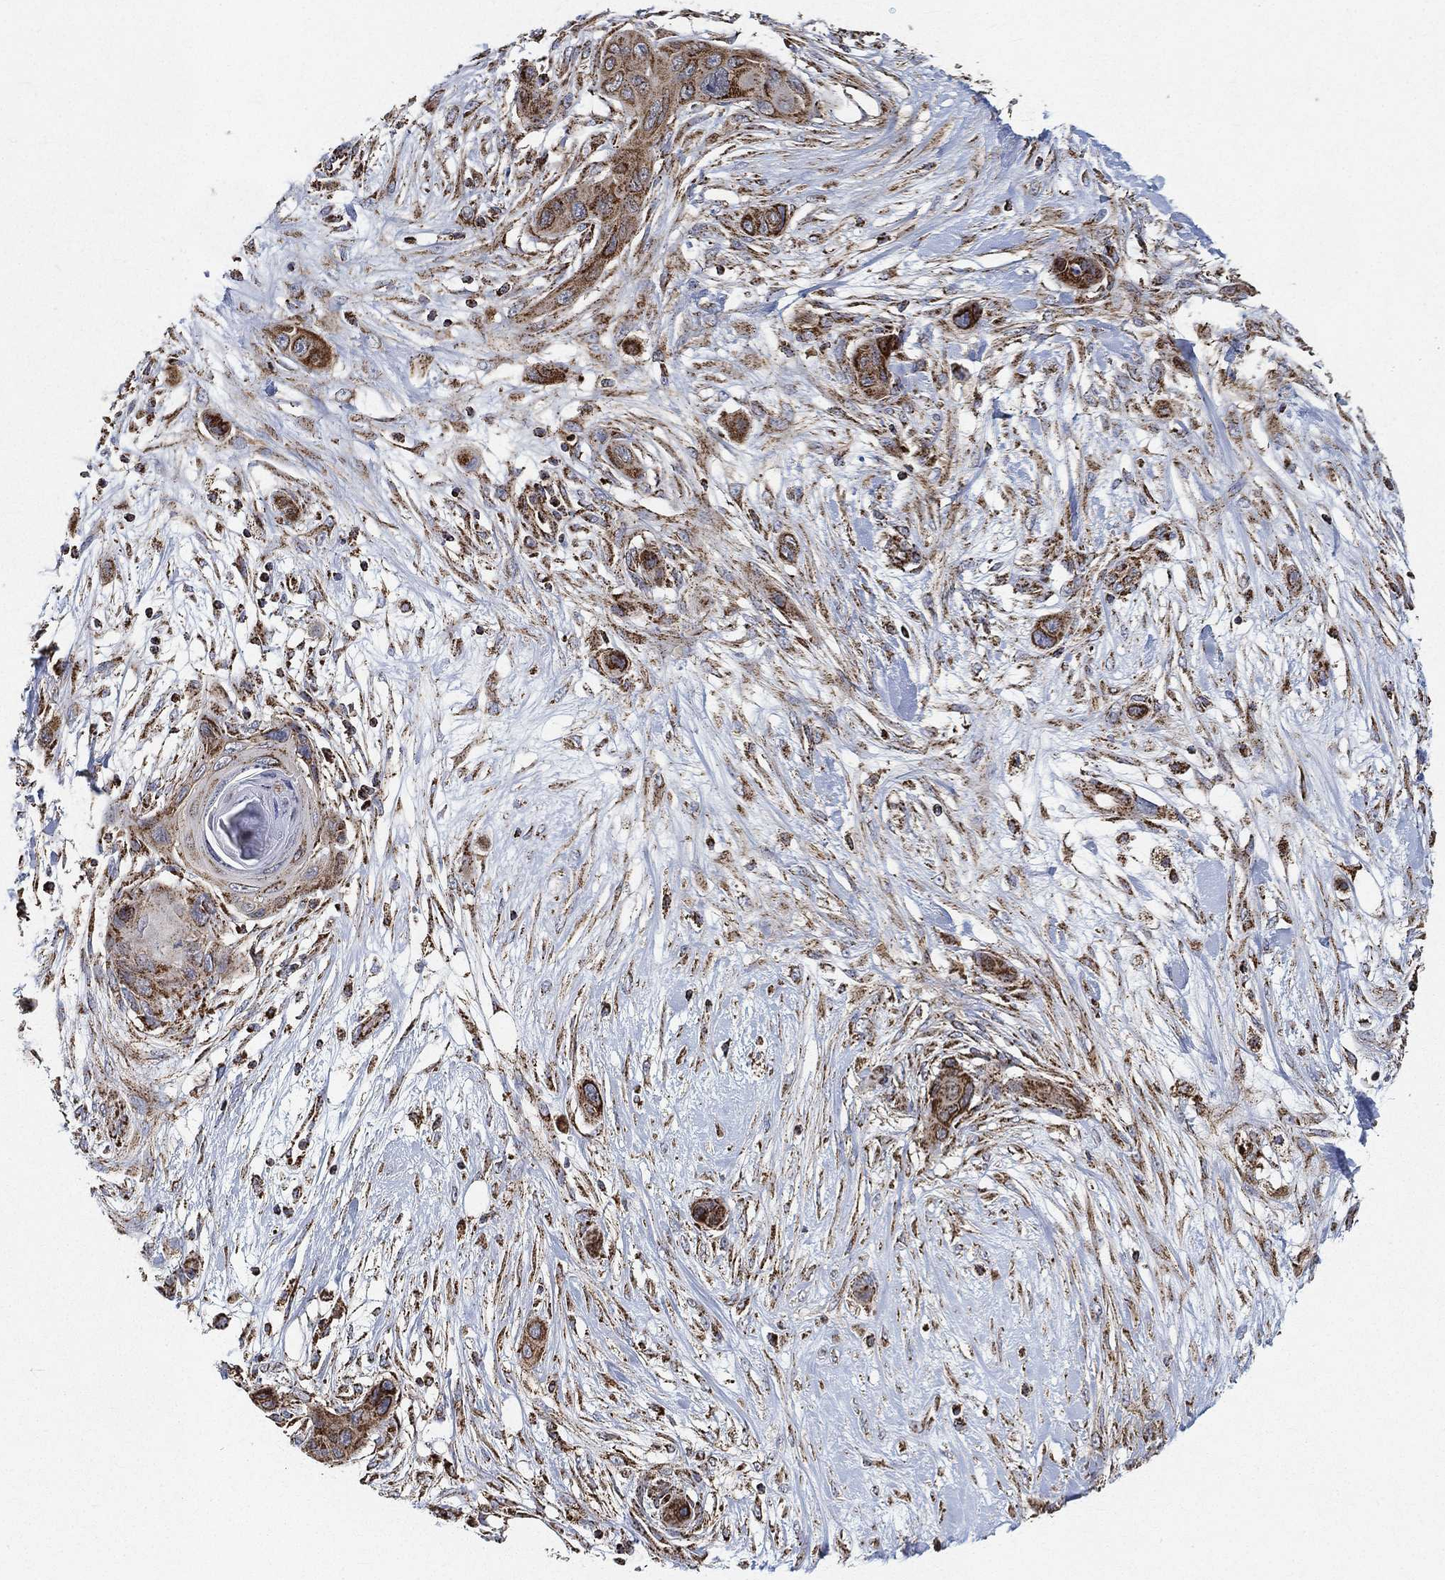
{"staining": {"intensity": "strong", "quantity": ">75%", "location": "cytoplasmic/membranous"}, "tissue": "skin cancer", "cell_type": "Tumor cells", "image_type": "cancer", "snomed": [{"axis": "morphology", "description": "Squamous cell carcinoma, NOS"}, {"axis": "topography", "description": "Skin"}], "caption": "IHC of skin squamous cell carcinoma reveals high levels of strong cytoplasmic/membranous staining in approximately >75% of tumor cells.", "gene": "SLC38A7", "patient": {"sex": "male", "age": 79}}